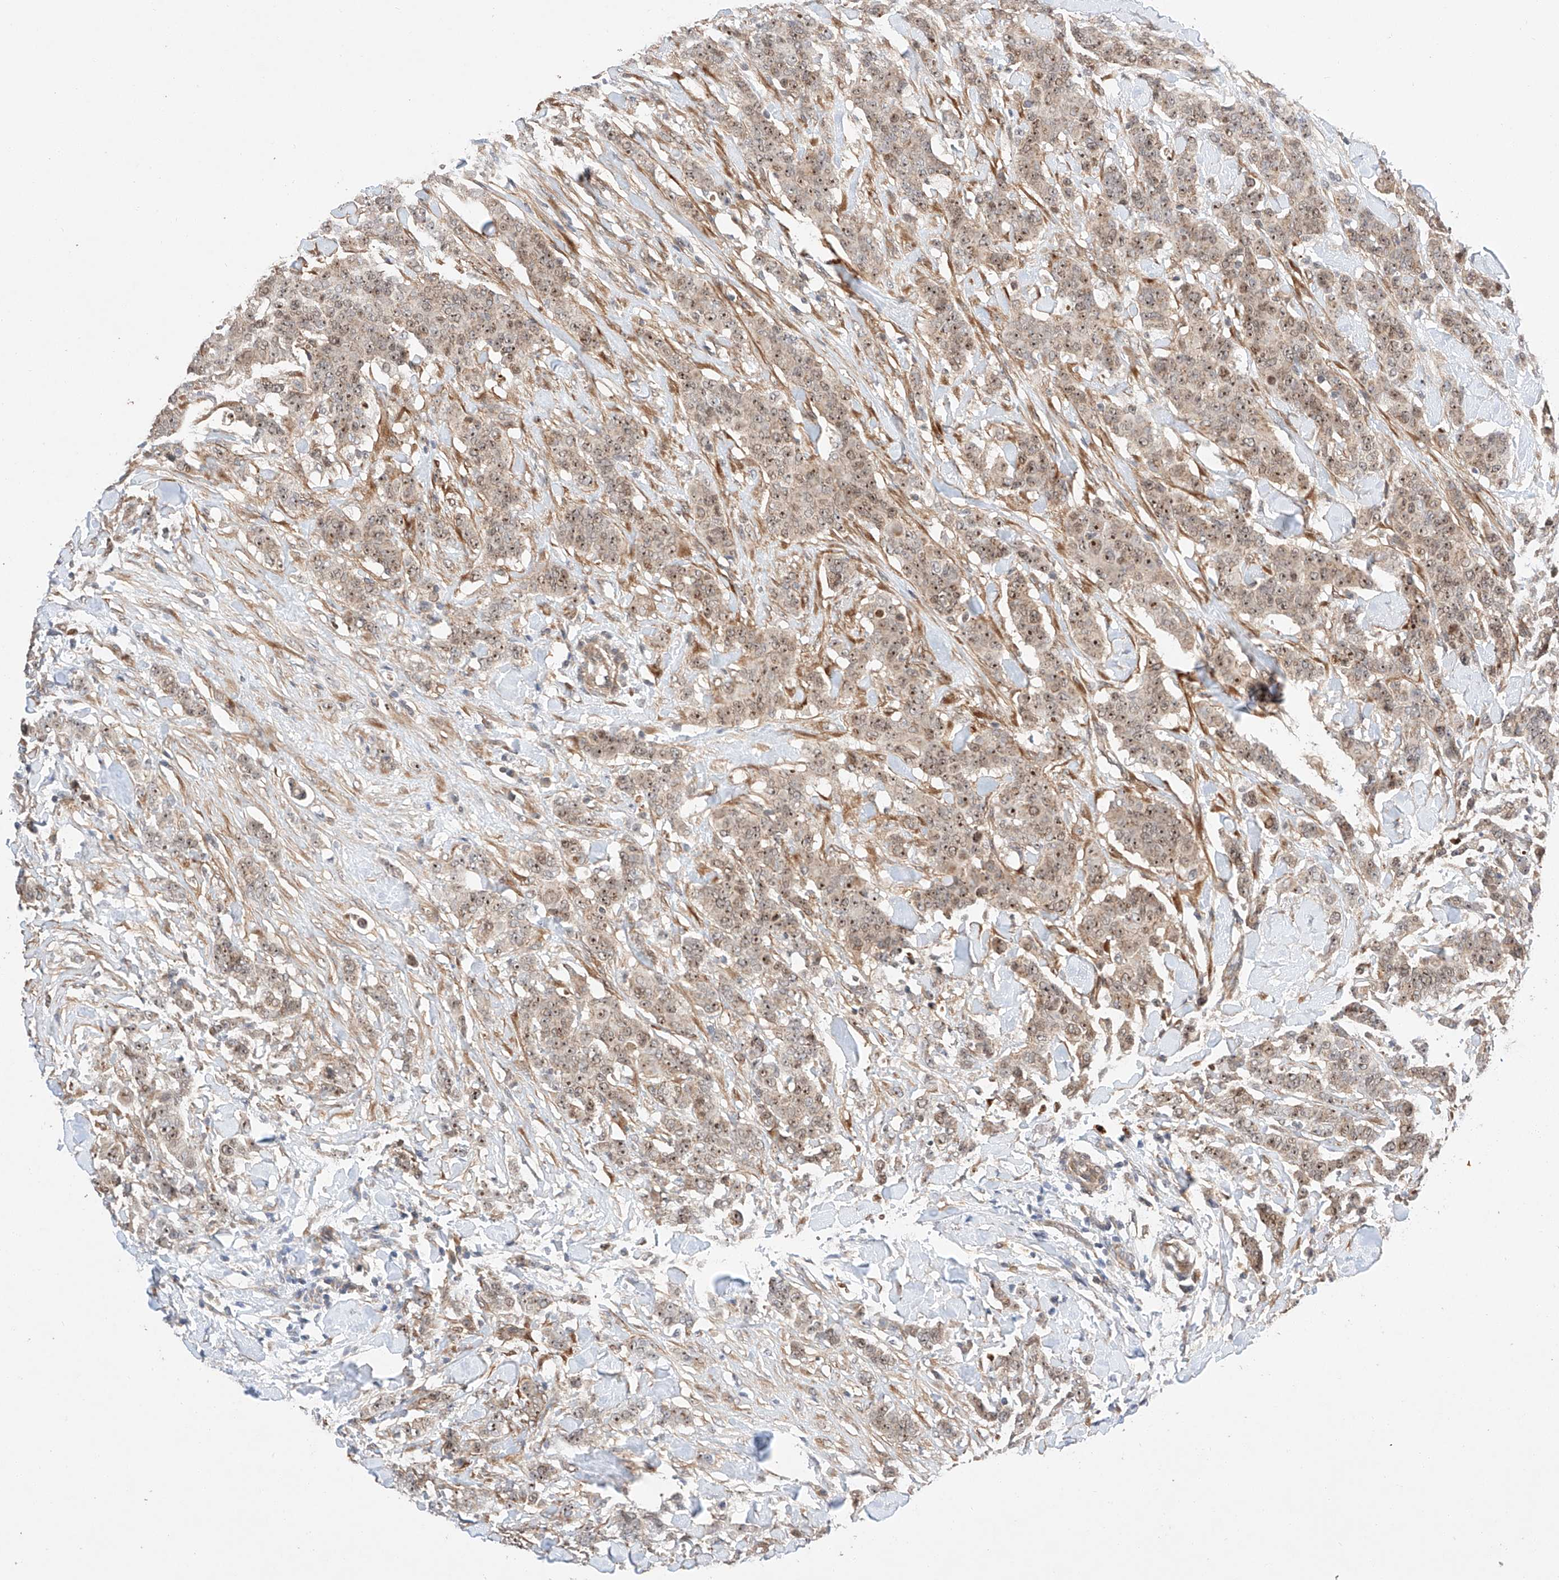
{"staining": {"intensity": "moderate", "quantity": "25%-75%", "location": "nuclear"}, "tissue": "breast cancer", "cell_type": "Tumor cells", "image_type": "cancer", "snomed": [{"axis": "morphology", "description": "Duct carcinoma"}, {"axis": "topography", "description": "Breast"}], "caption": "Breast infiltrating ductal carcinoma stained for a protein exhibits moderate nuclear positivity in tumor cells. Ihc stains the protein of interest in brown and the nuclei are stained blue.", "gene": "RAB23", "patient": {"sex": "female", "age": 40}}